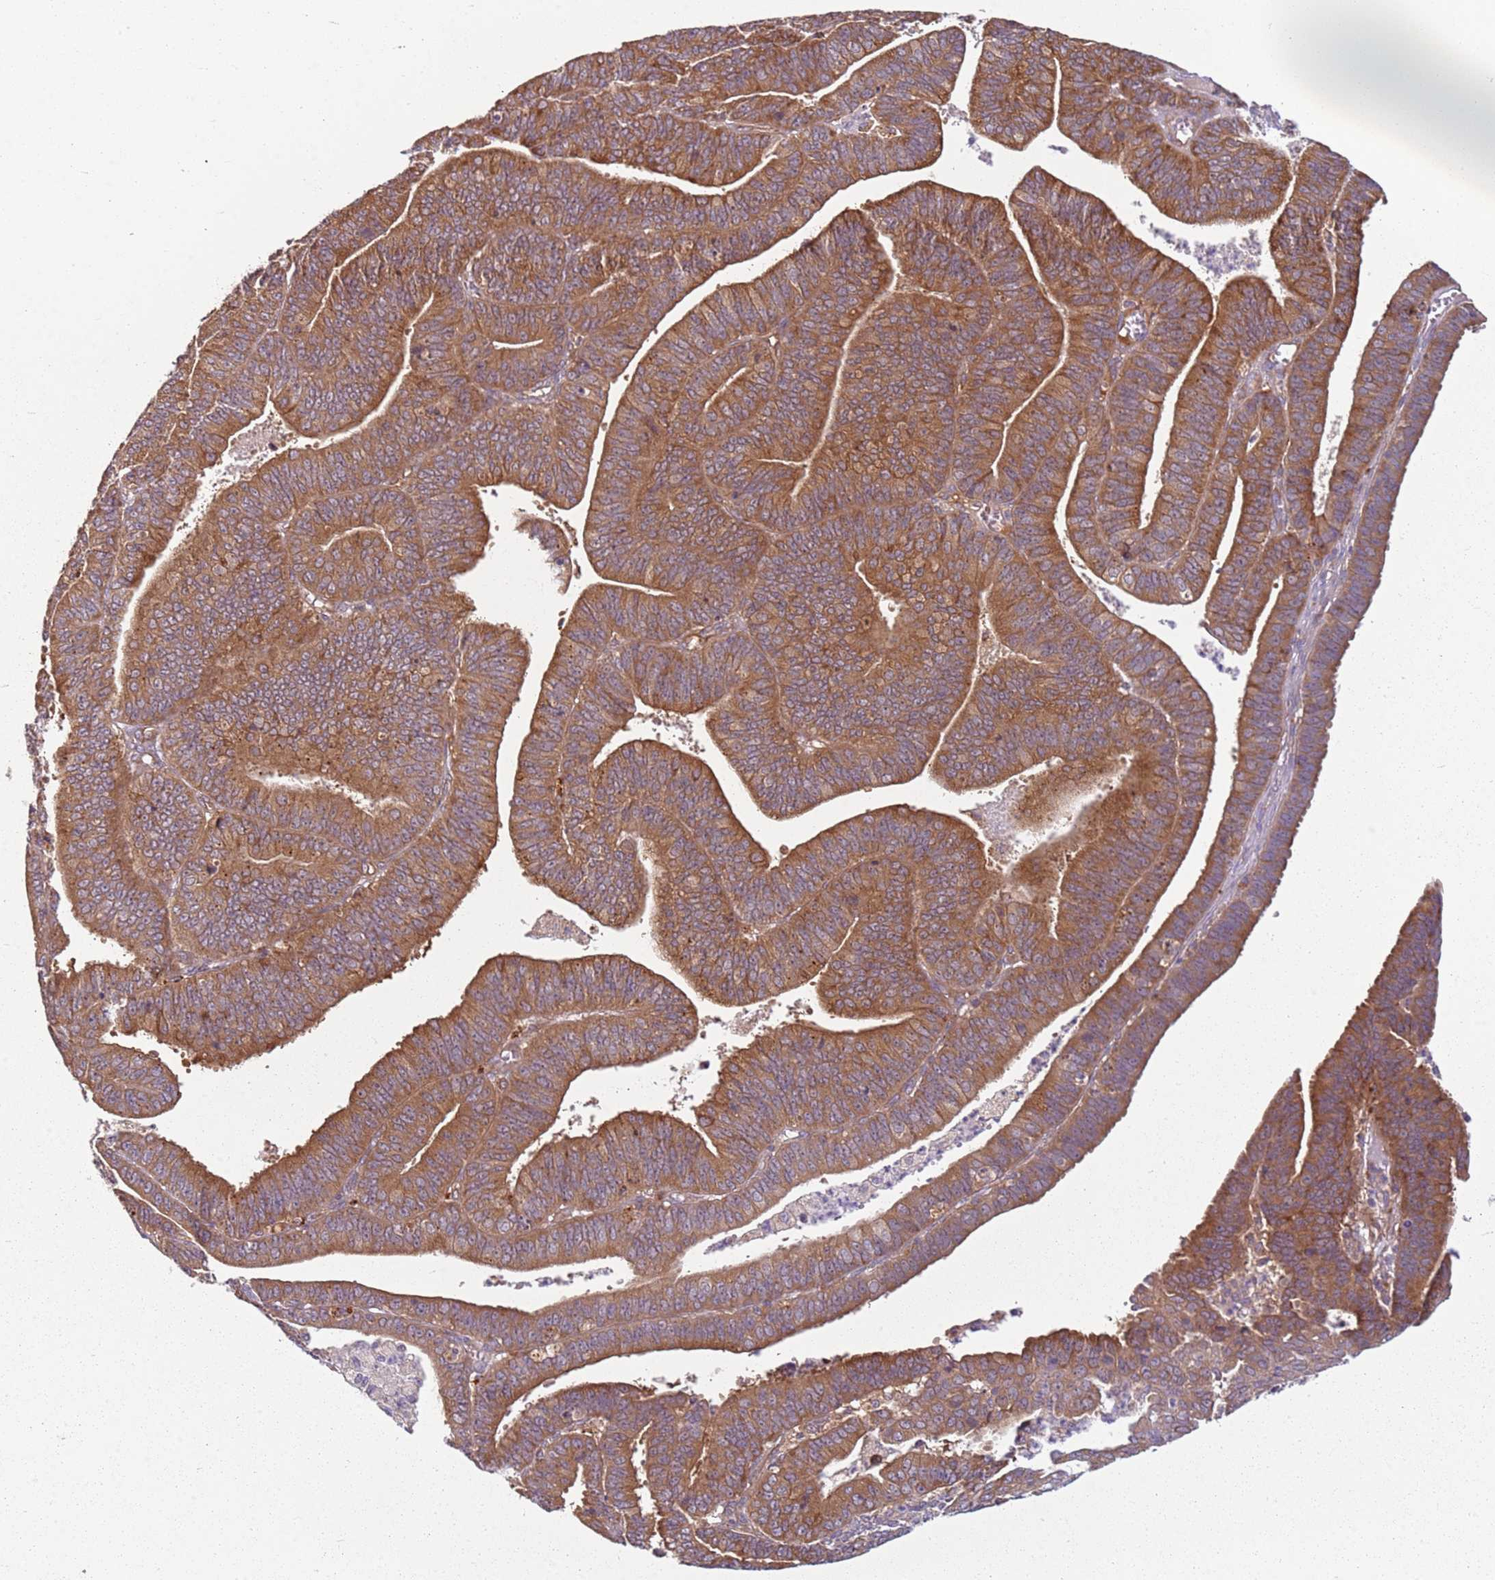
{"staining": {"intensity": "moderate", "quantity": ">75%", "location": "cytoplasmic/membranous"}, "tissue": "endometrial cancer", "cell_type": "Tumor cells", "image_type": "cancer", "snomed": [{"axis": "morphology", "description": "Adenocarcinoma, NOS"}, {"axis": "topography", "description": "Endometrium"}], "caption": "There is medium levels of moderate cytoplasmic/membranous expression in tumor cells of endometrial cancer (adenocarcinoma), as demonstrated by immunohistochemical staining (brown color).", "gene": "RPS28", "patient": {"sex": "female", "age": 73}}